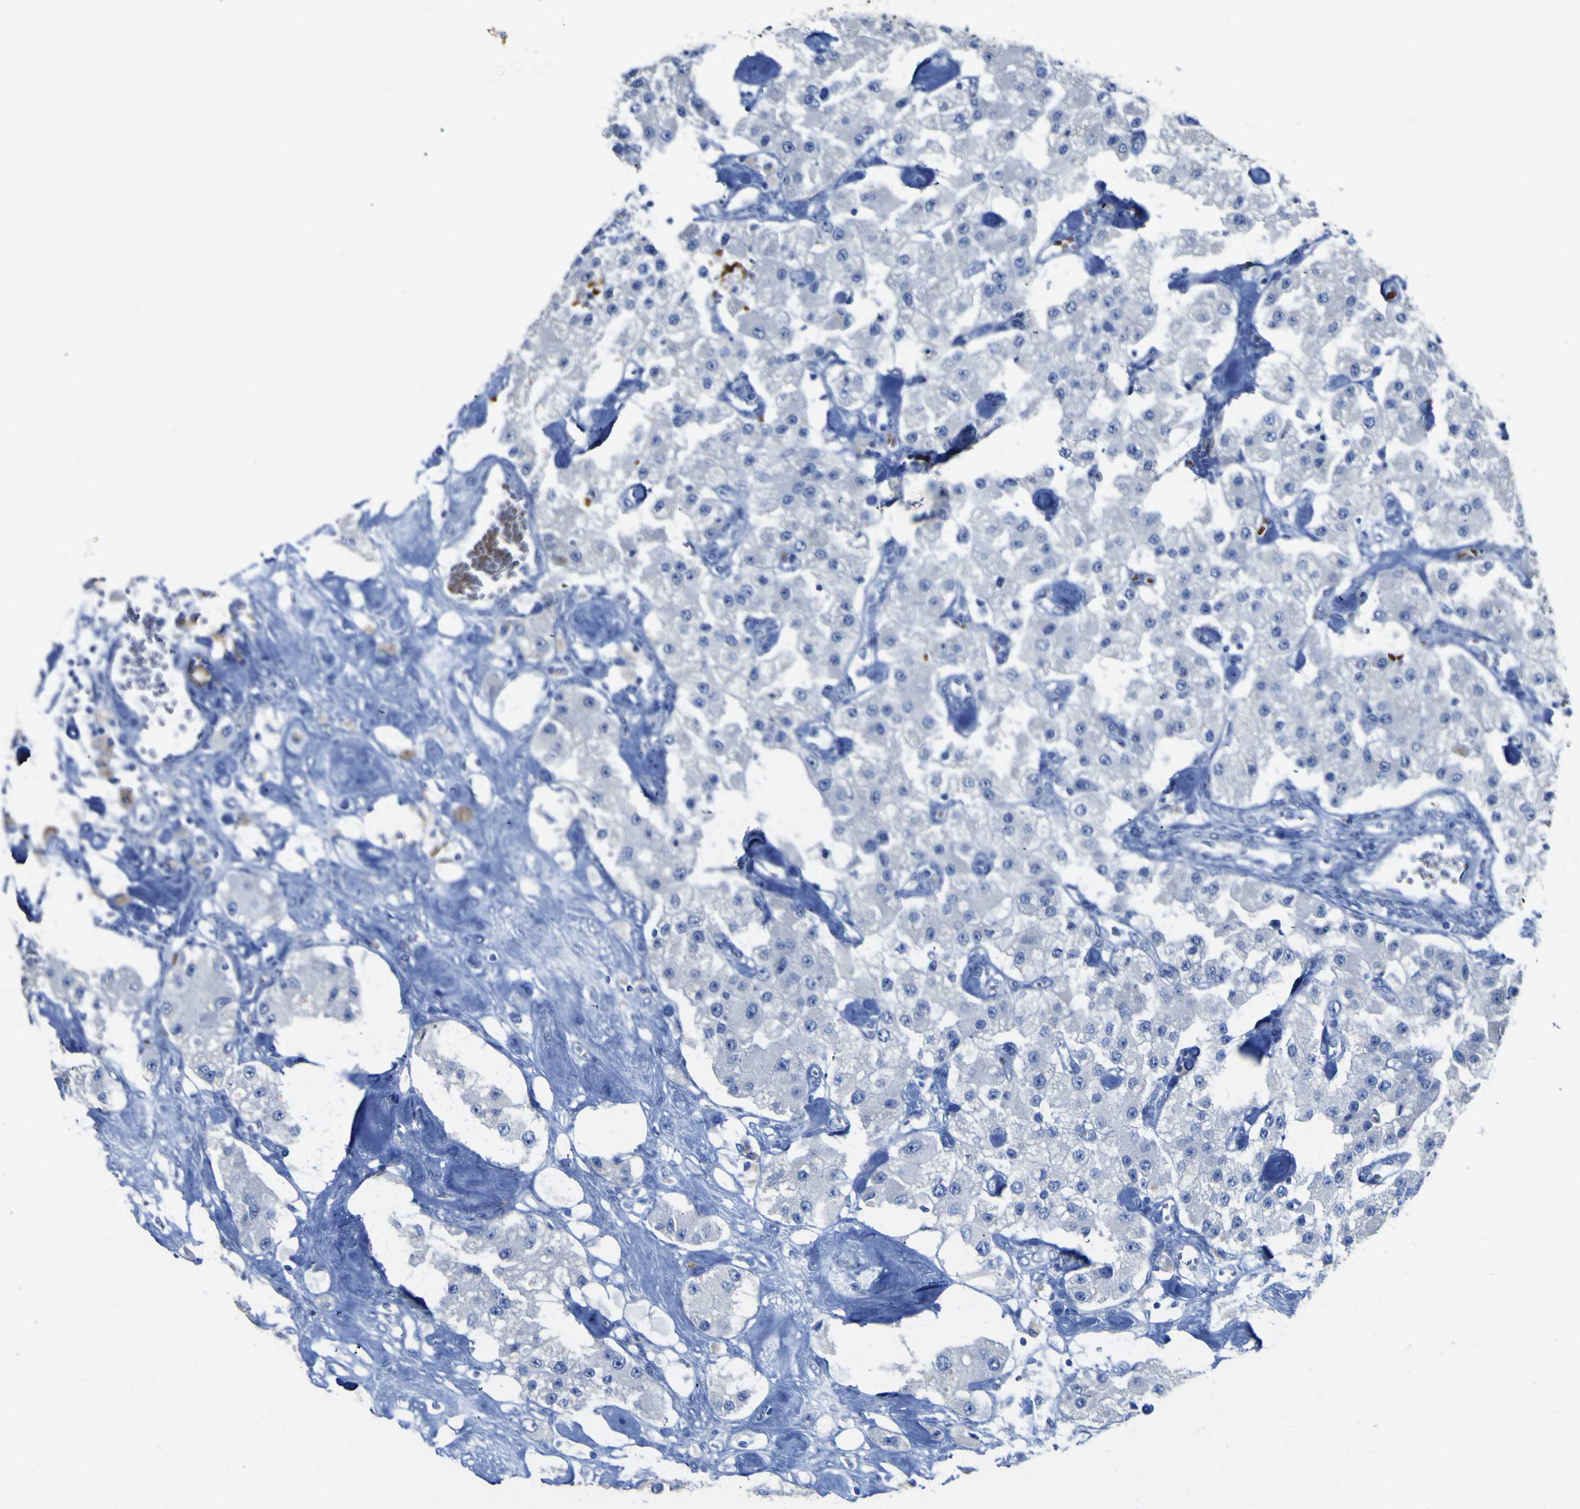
{"staining": {"intensity": "negative", "quantity": "none", "location": "none"}, "tissue": "carcinoid", "cell_type": "Tumor cells", "image_type": "cancer", "snomed": [{"axis": "morphology", "description": "Carcinoid, malignant, NOS"}, {"axis": "topography", "description": "Pancreas"}], "caption": "IHC photomicrograph of neoplastic tissue: malignant carcinoid stained with DAB (3,3'-diaminobenzidine) displays no significant protein positivity in tumor cells.", "gene": "GCM1", "patient": {"sex": "male", "age": 41}}